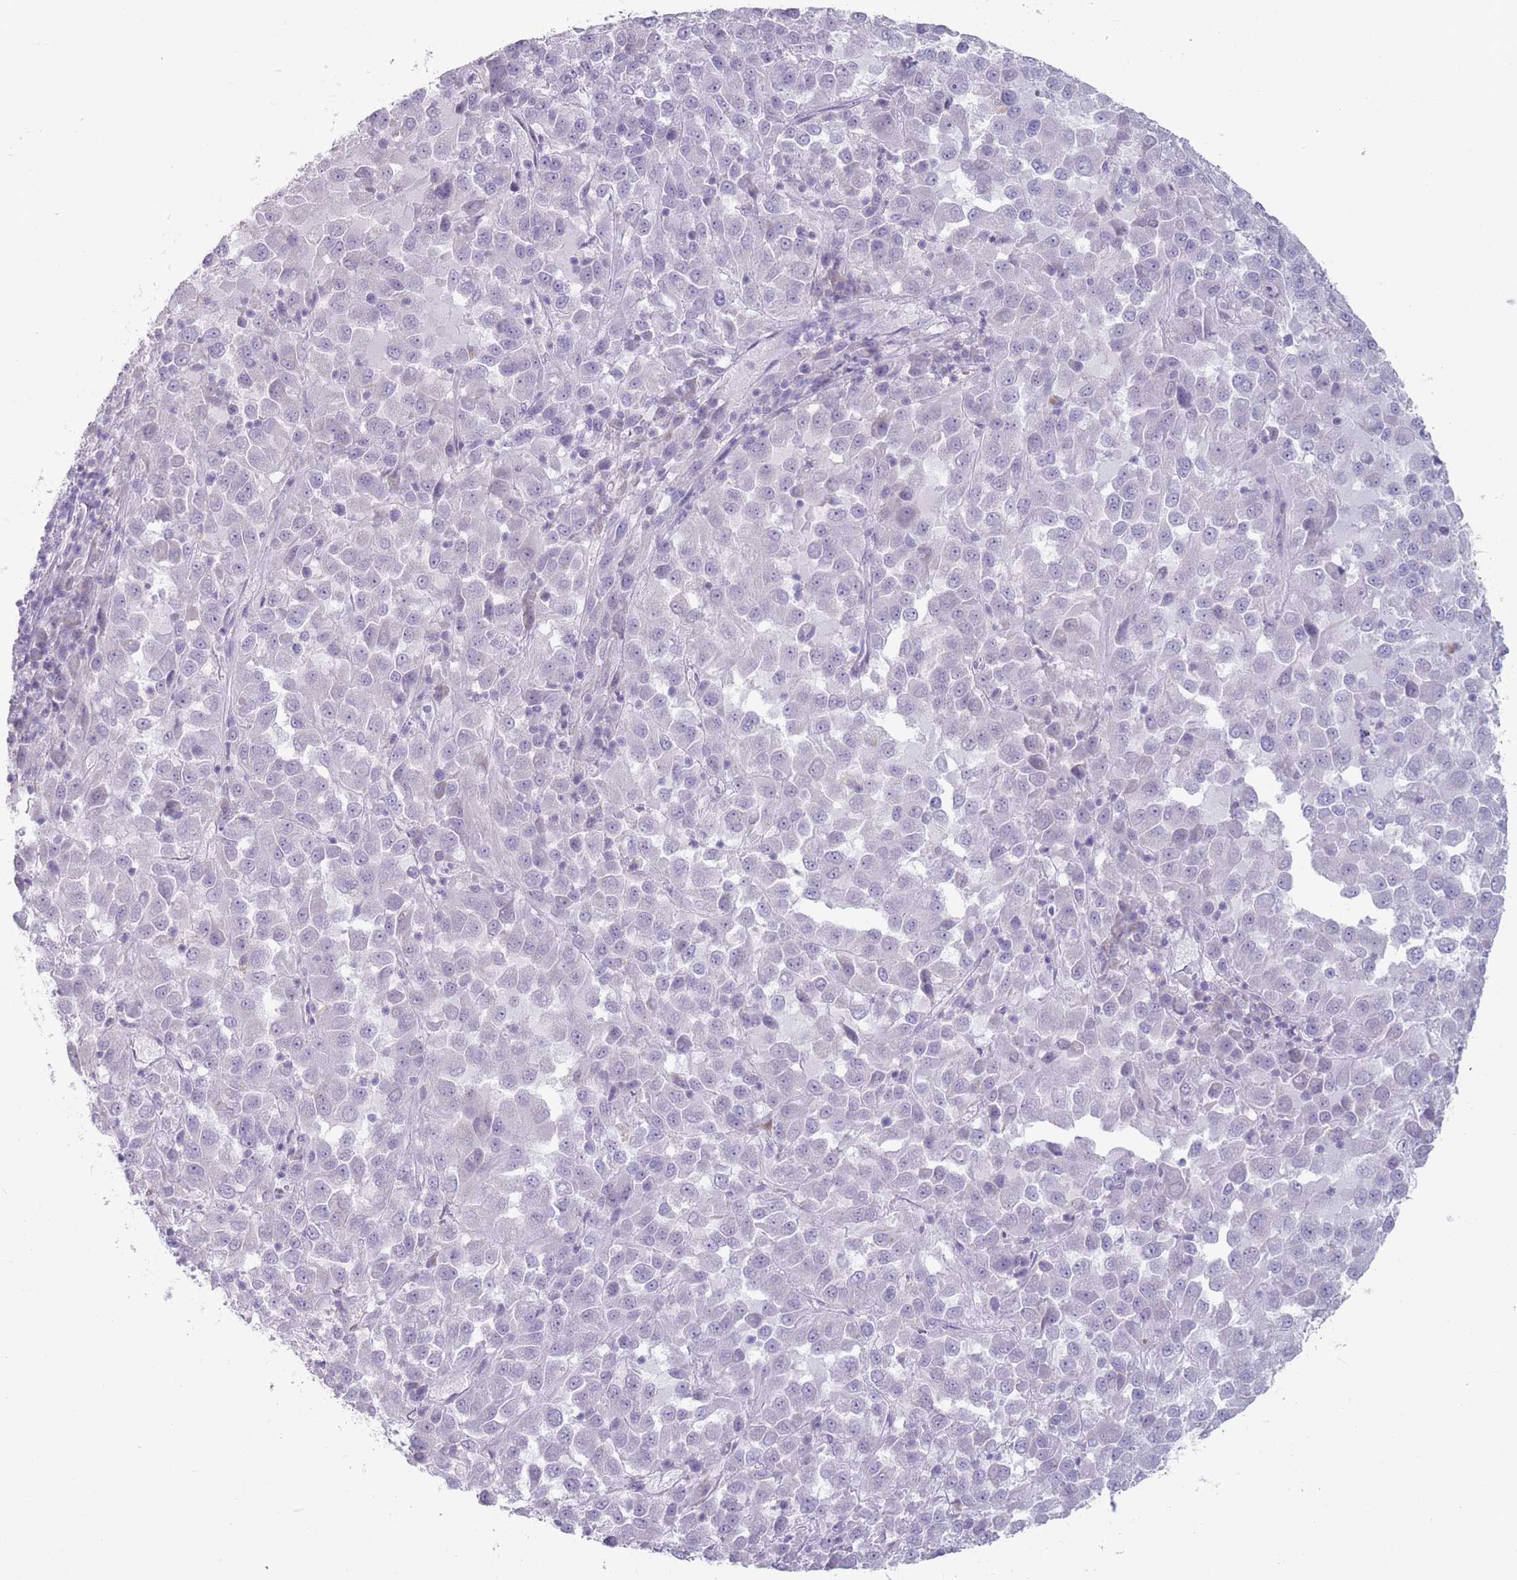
{"staining": {"intensity": "negative", "quantity": "none", "location": "none"}, "tissue": "melanoma", "cell_type": "Tumor cells", "image_type": "cancer", "snomed": [{"axis": "morphology", "description": "Malignant melanoma, Metastatic site"}, {"axis": "topography", "description": "Lung"}], "caption": "This image is of malignant melanoma (metastatic site) stained with IHC to label a protein in brown with the nuclei are counter-stained blue. There is no positivity in tumor cells.", "gene": "PAIP2B", "patient": {"sex": "male", "age": 64}}